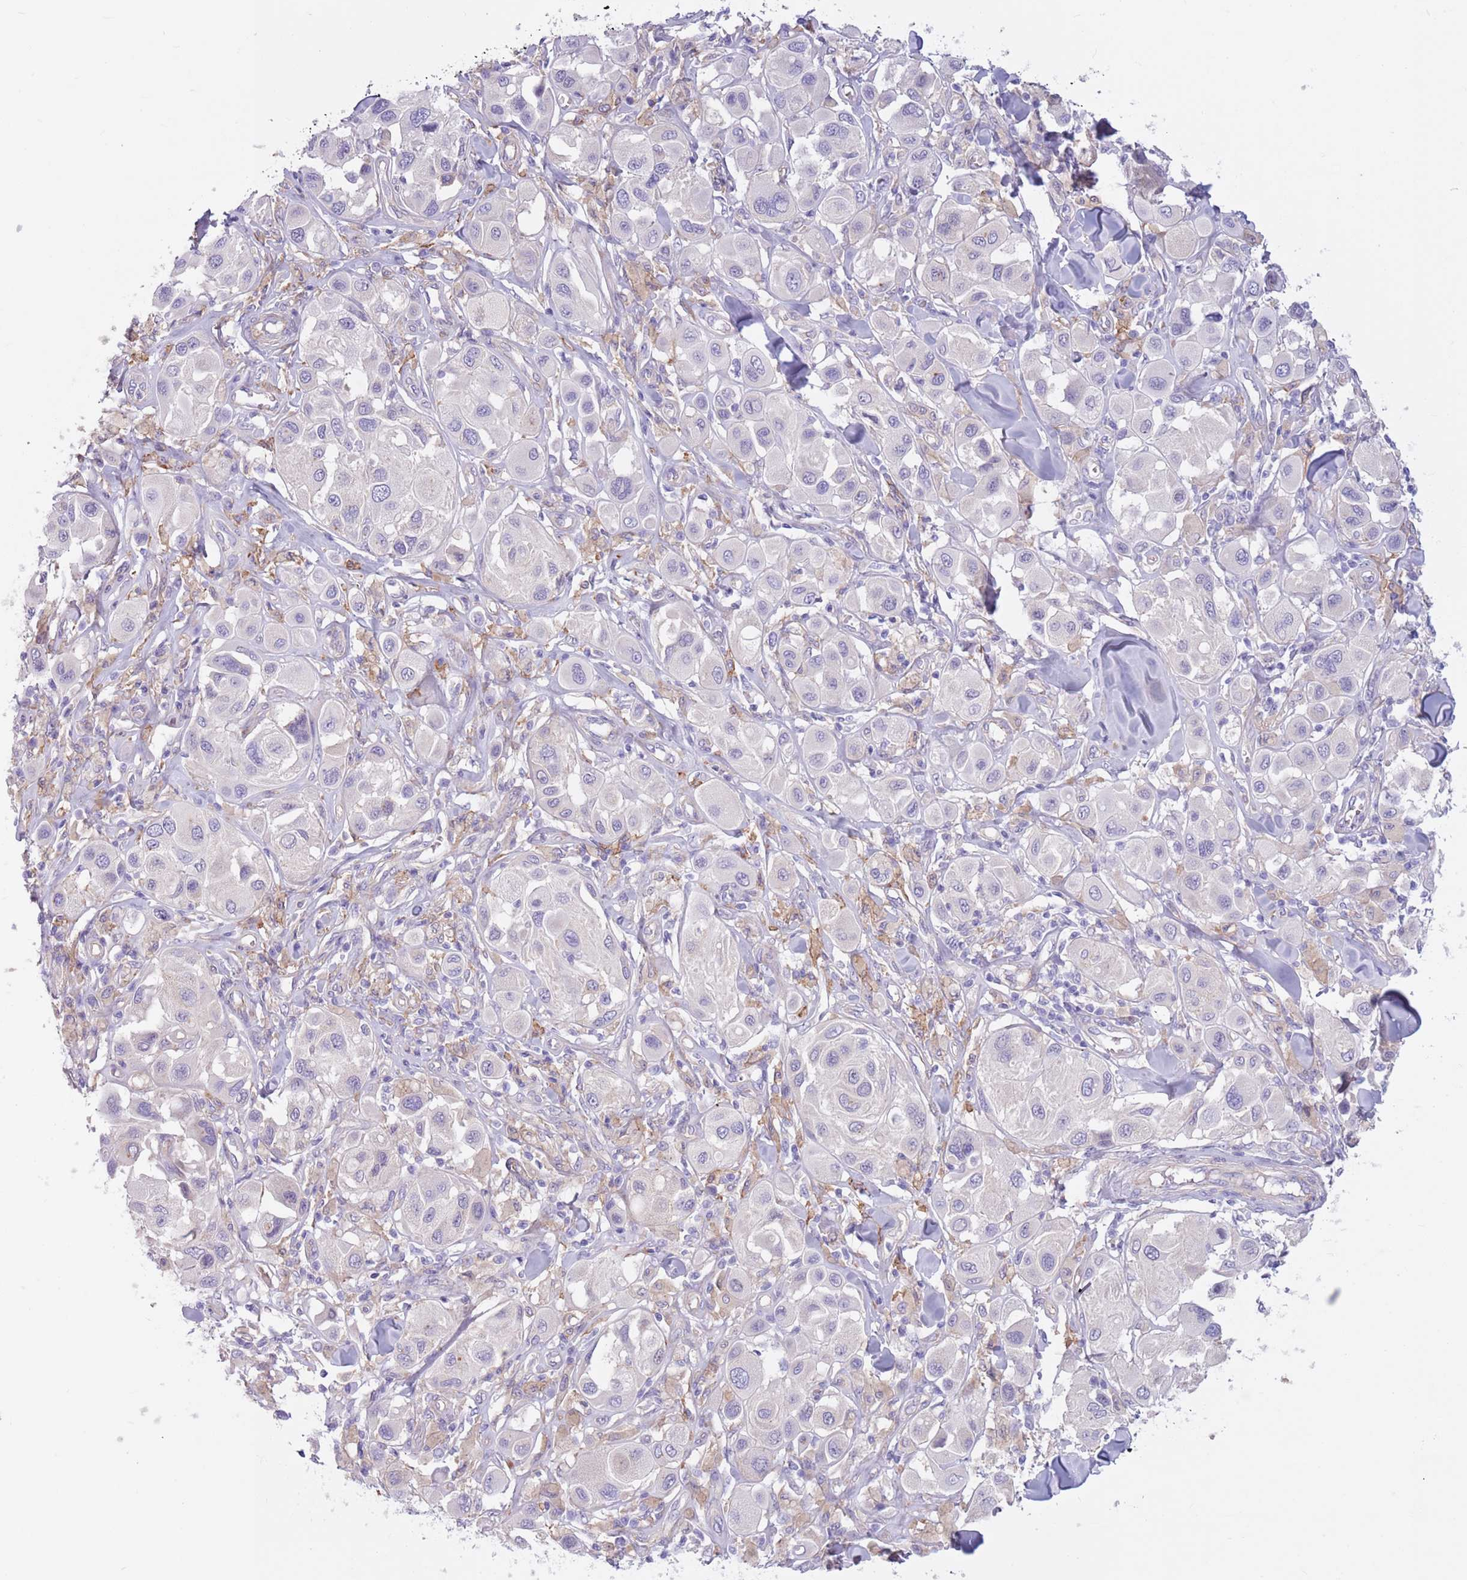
{"staining": {"intensity": "negative", "quantity": "none", "location": "none"}, "tissue": "melanoma", "cell_type": "Tumor cells", "image_type": "cancer", "snomed": [{"axis": "morphology", "description": "Malignant melanoma, Metastatic site"}, {"axis": "topography", "description": "Skin"}], "caption": "A high-resolution image shows IHC staining of malignant melanoma (metastatic site), which demonstrates no significant positivity in tumor cells. The staining is performed using DAB (3,3'-diaminobenzidine) brown chromogen with nuclei counter-stained in using hematoxylin.", "gene": "SNX6", "patient": {"sex": "male", "age": 41}}